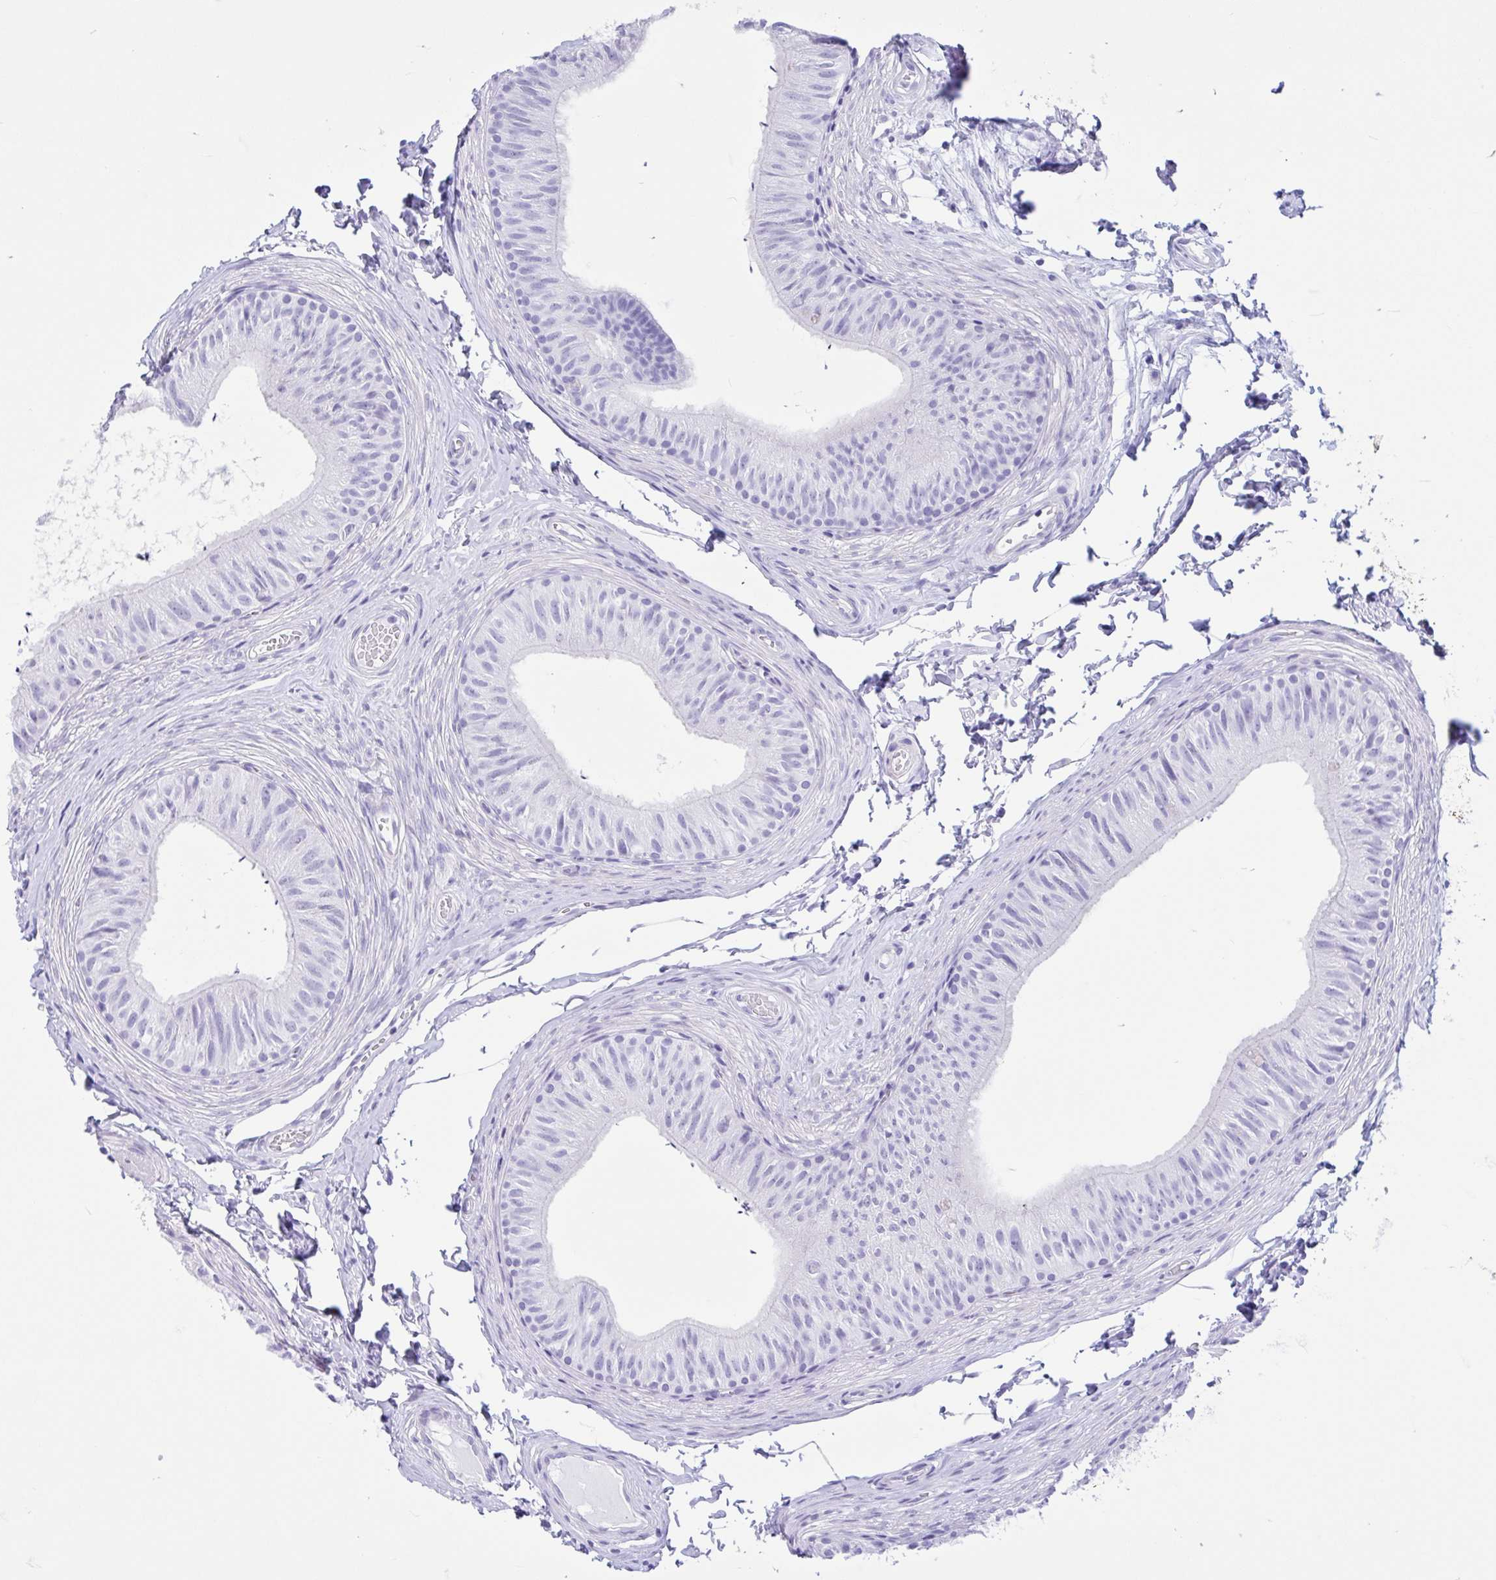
{"staining": {"intensity": "negative", "quantity": "none", "location": "none"}, "tissue": "epididymis", "cell_type": "Glandular cells", "image_type": "normal", "snomed": [{"axis": "morphology", "description": "Normal tissue, NOS"}, {"axis": "topography", "description": "Epididymis, spermatic cord, NOS"}, {"axis": "topography", "description": "Epididymis"}, {"axis": "topography", "description": "Peripheral nerve tissue"}], "caption": "This is an IHC histopathology image of normal human epididymis. There is no staining in glandular cells.", "gene": "IAPP", "patient": {"sex": "male", "age": 29}}